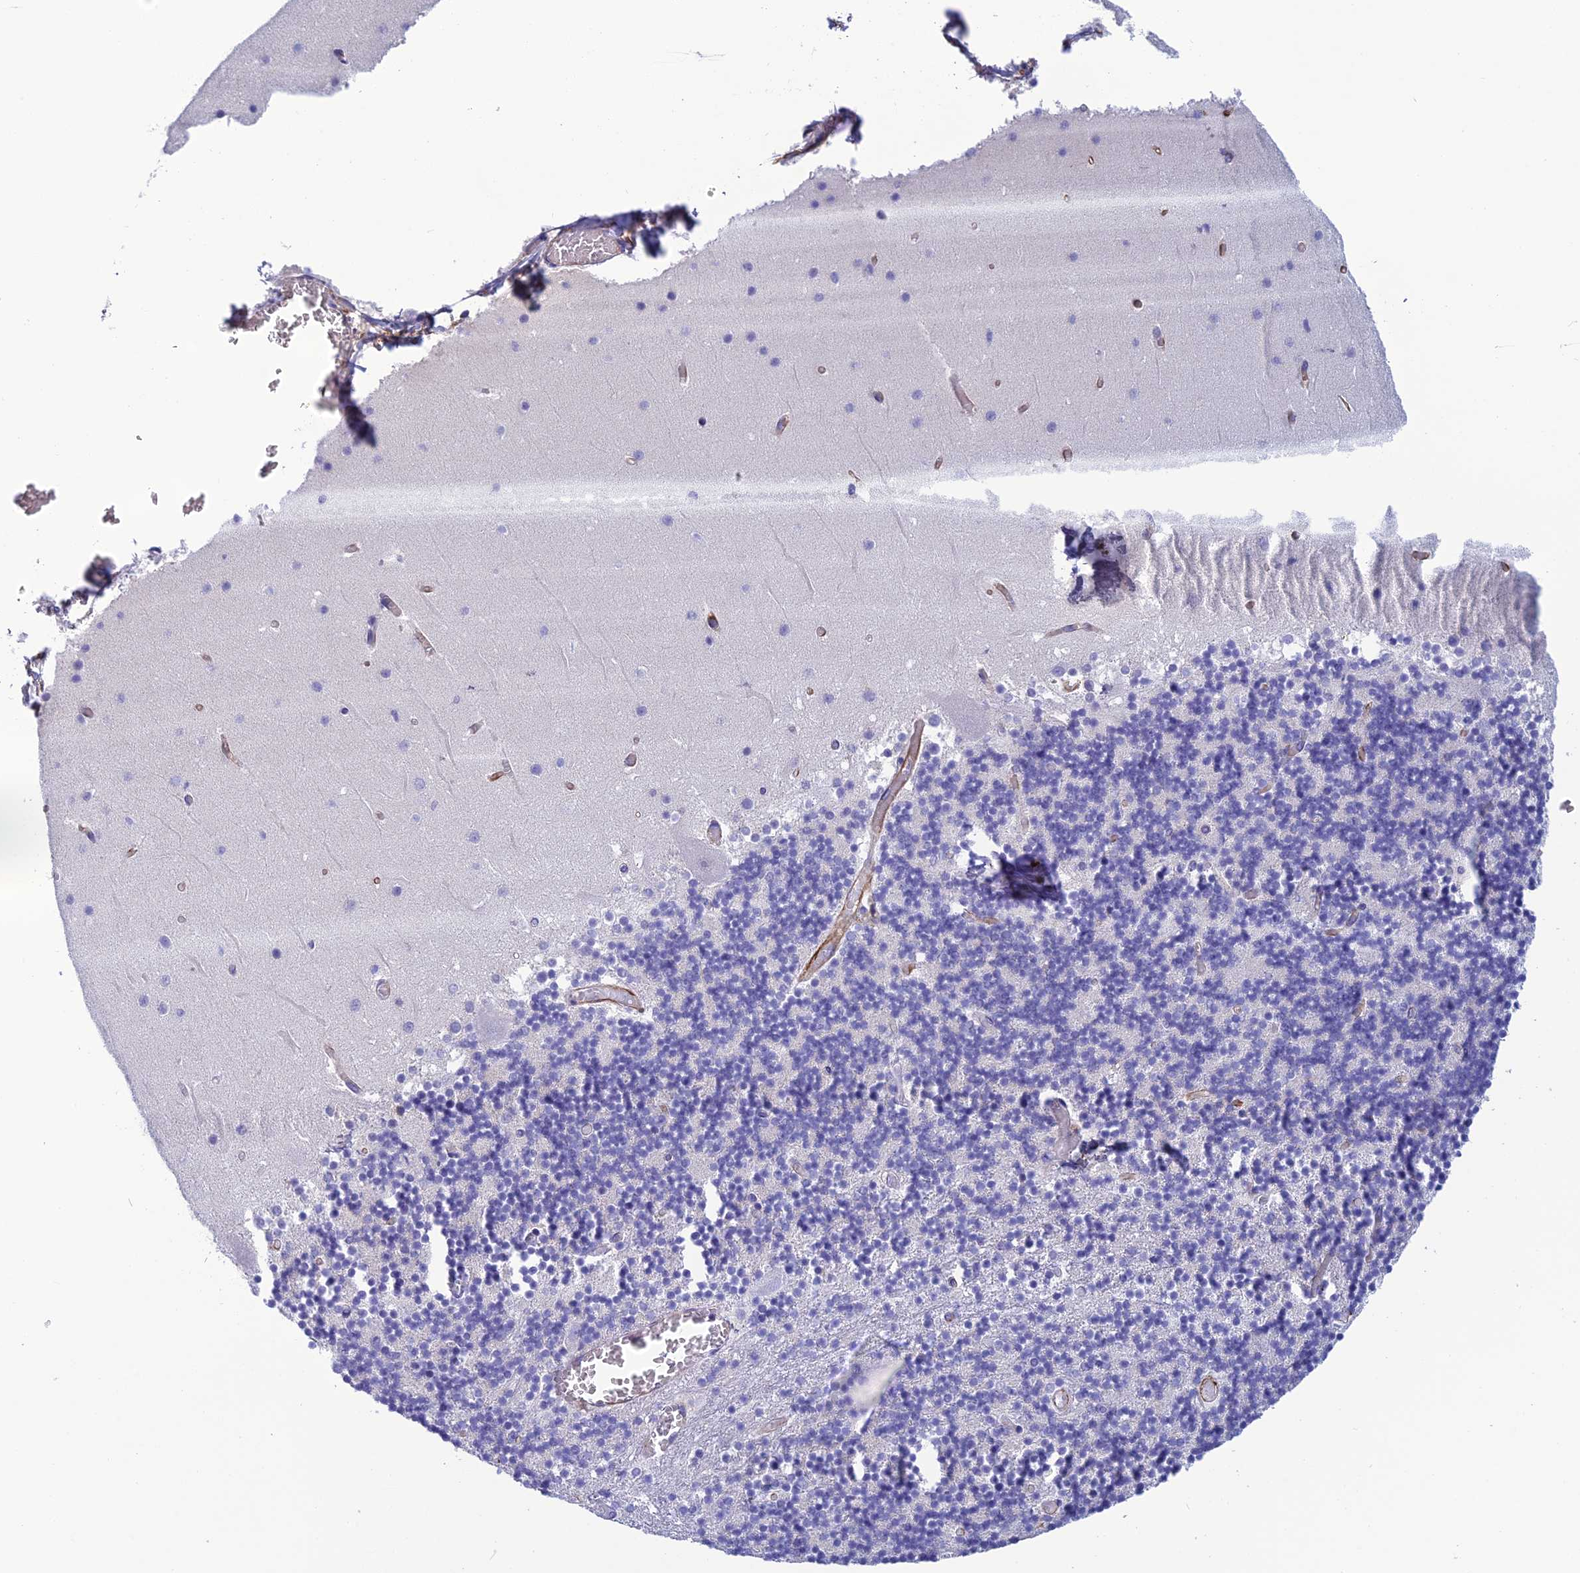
{"staining": {"intensity": "negative", "quantity": "none", "location": "none"}, "tissue": "cerebellum", "cell_type": "Cells in granular layer", "image_type": "normal", "snomed": [{"axis": "morphology", "description": "Normal tissue, NOS"}, {"axis": "topography", "description": "Cerebellum"}], "caption": "The immunohistochemistry (IHC) photomicrograph has no significant expression in cells in granular layer of cerebellum.", "gene": "FBXL20", "patient": {"sex": "female", "age": 28}}